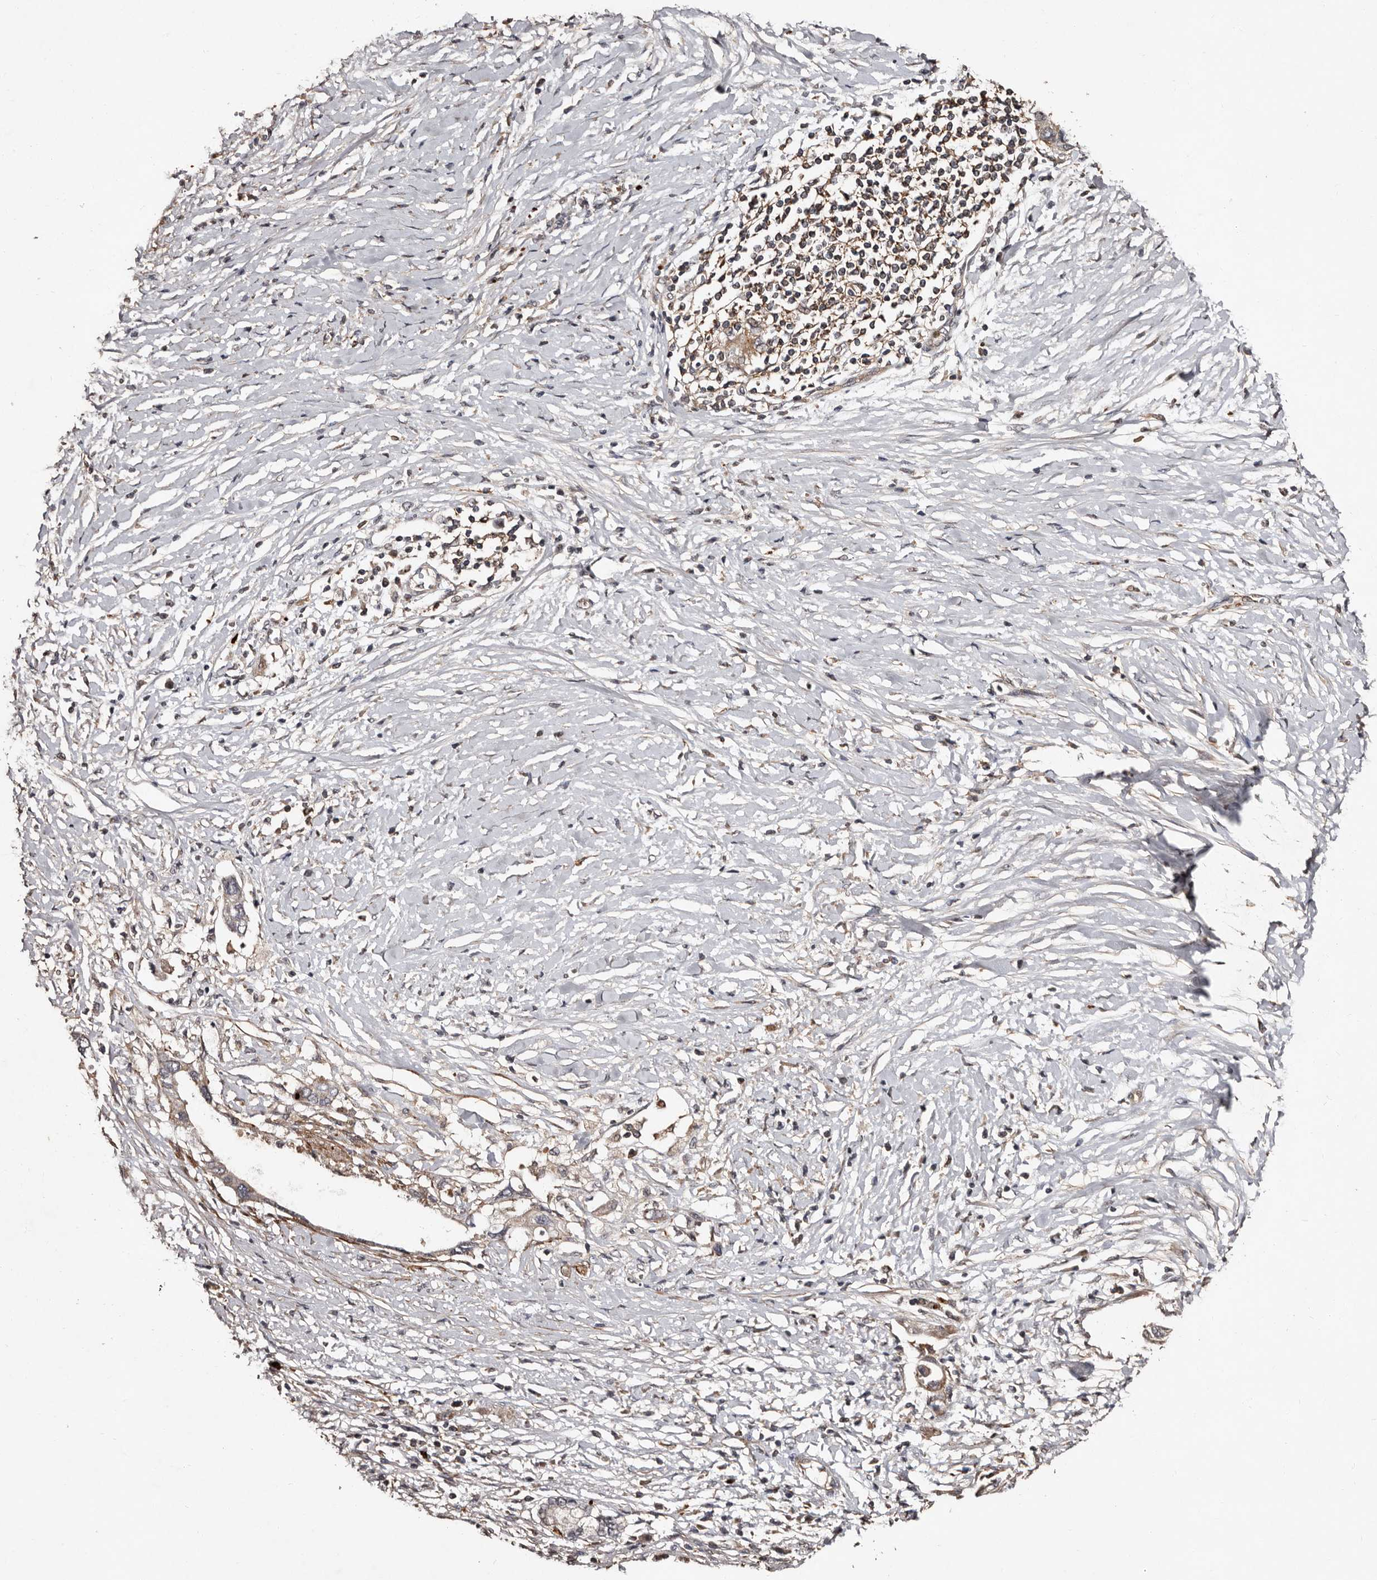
{"staining": {"intensity": "negative", "quantity": "none", "location": "none"}, "tissue": "pancreatic cancer", "cell_type": "Tumor cells", "image_type": "cancer", "snomed": [{"axis": "morphology", "description": "Normal tissue, NOS"}, {"axis": "morphology", "description": "Adenocarcinoma, NOS"}, {"axis": "topography", "description": "Pancreas"}, {"axis": "topography", "description": "Peripheral nerve tissue"}], "caption": "Pancreatic cancer (adenocarcinoma) was stained to show a protein in brown. There is no significant expression in tumor cells.", "gene": "PRKD3", "patient": {"sex": "male", "age": 59}}